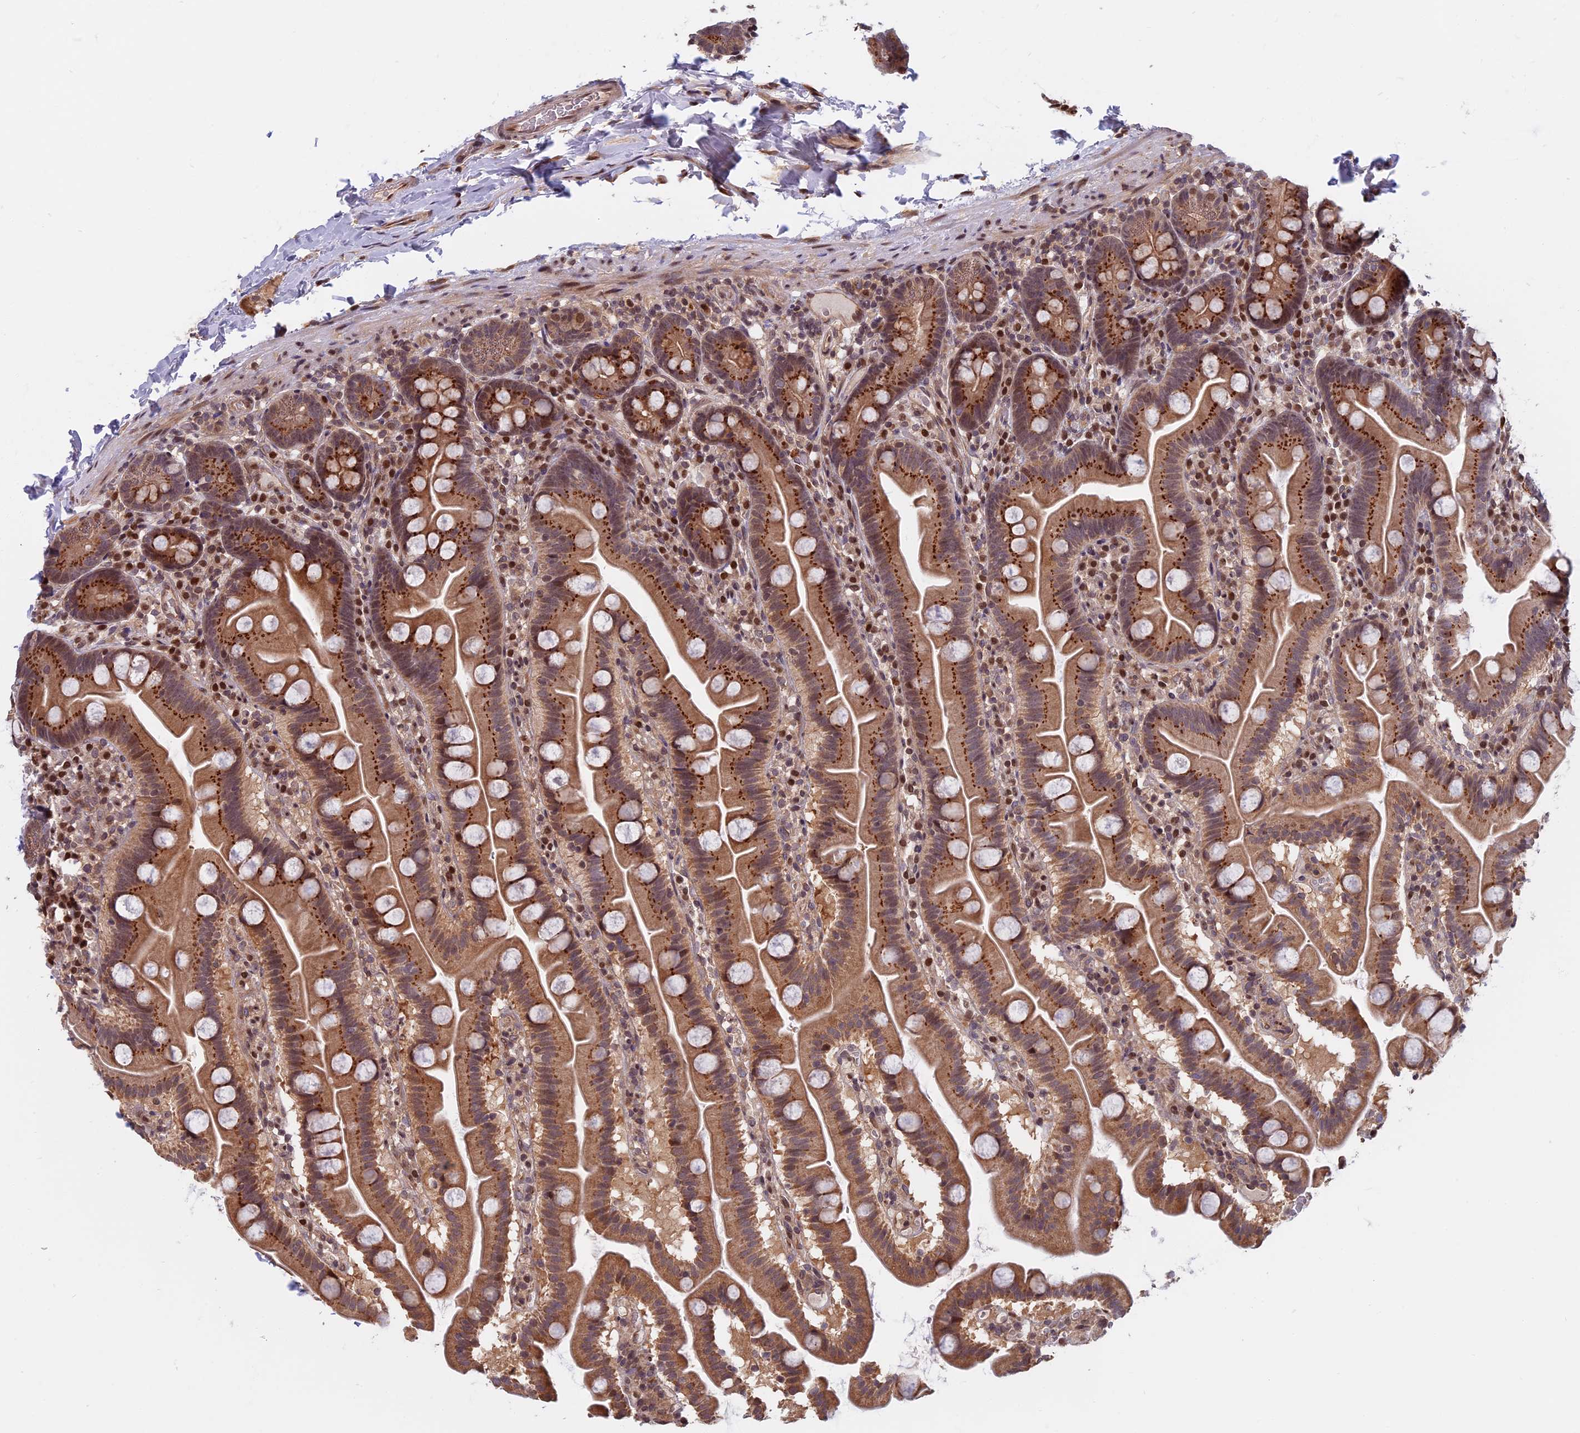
{"staining": {"intensity": "moderate", "quantity": ">75%", "location": "cytoplasmic/membranous,nuclear"}, "tissue": "small intestine", "cell_type": "Glandular cells", "image_type": "normal", "snomed": [{"axis": "morphology", "description": "Normal tissue, NOS"}, {"axis": "topography", "description": "Small intestine"}], "caption": "This micrograph displays benign small intestine stained with IHC to label a protein in brown. The cytoplasmic/membranous,nuclear of glandular cells show moderate positivity for the protein. Nuclei are counter-stained blue.", "gene": "CCDC113", "patient": {"sex": "female", "age": 68}}